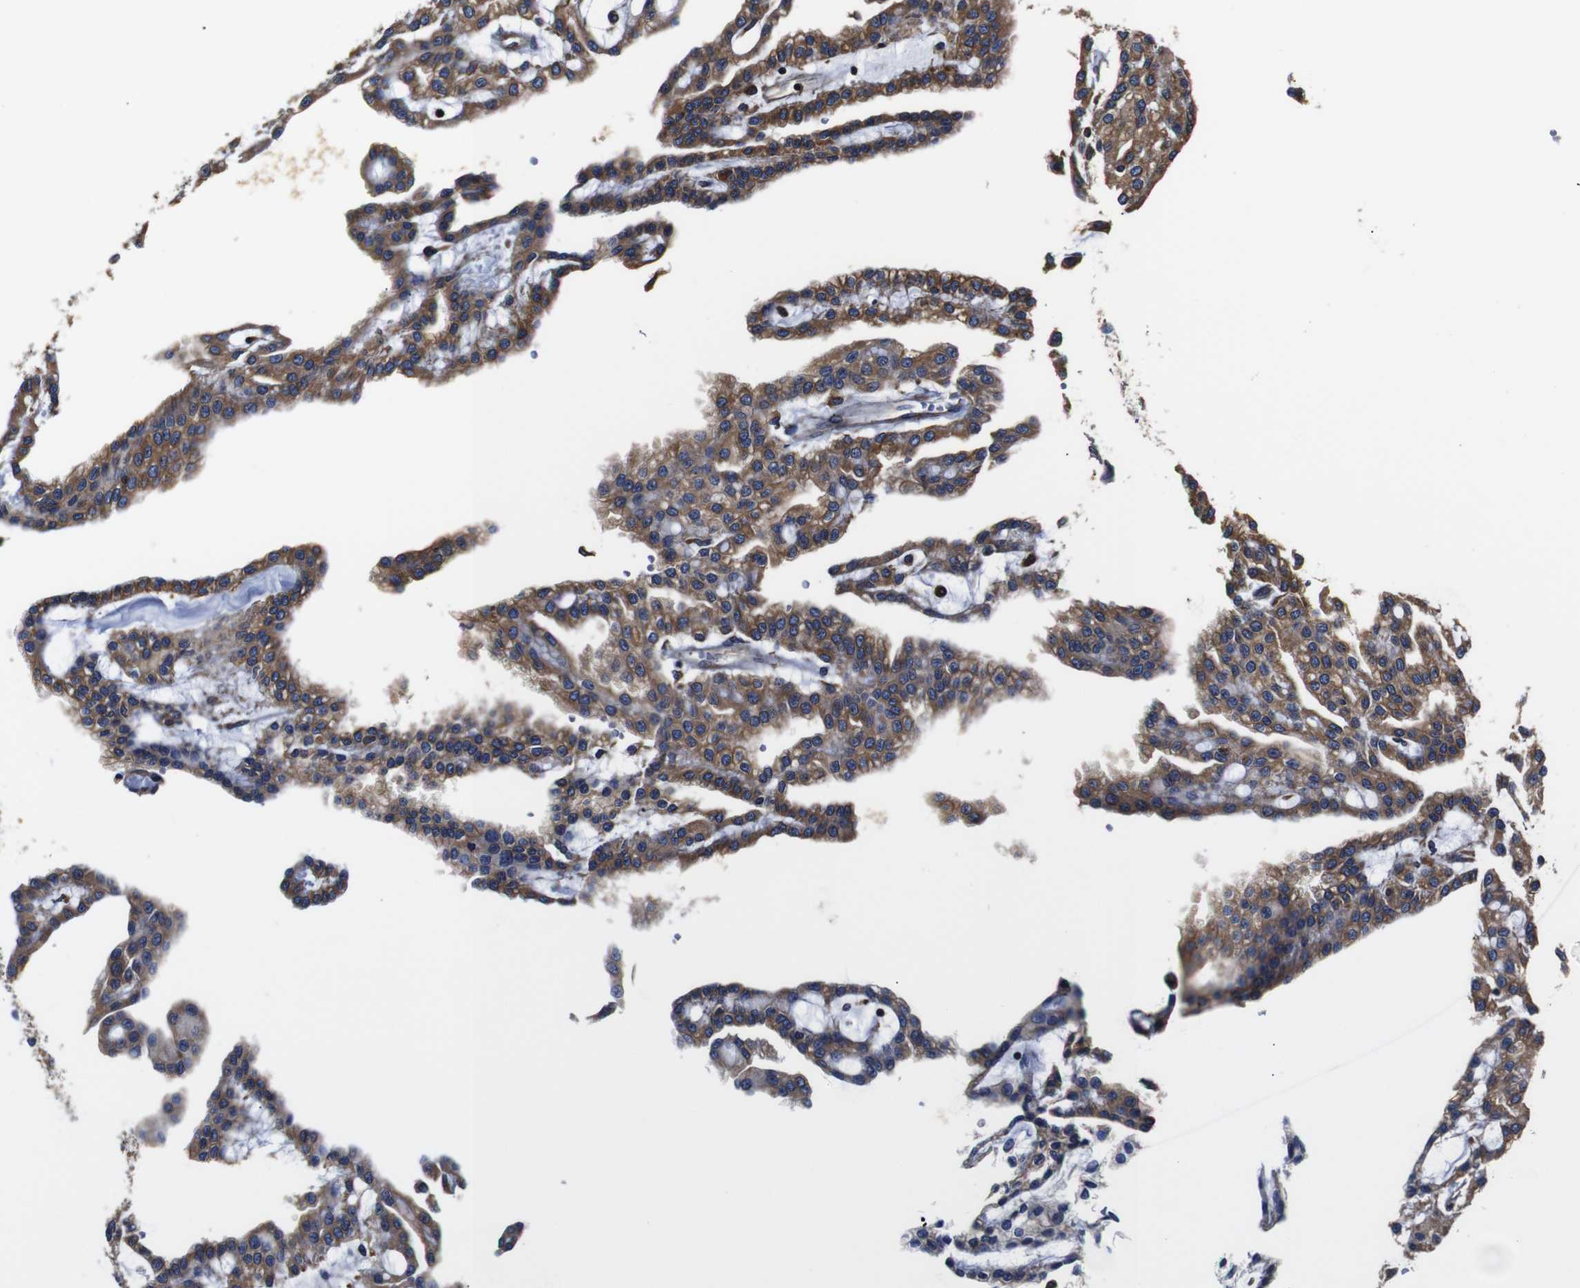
{"staining": {"intensity": "moderate", "quantity": ">75%", "location": "cytoplasmic/membranous"}, "tissue": "renal cancer", "cell_type": "Tumor cells", "image_type": "cancer", "snomed": [{"axis": "morphology", "description": "Adenocarcinoma, NOS"}, {"axis": "topography", "description": "Kidney"}], "caption": "Immunohistochemistry (IHC) micrograph of renal cancer stained for a protein (brown), which demonstrates medium levels of moderate cytoplasmic/membranous positivity in about >75% of tumor cells.", "gene": "PPIB", "patient": {"sex": "male", "age": 63}}